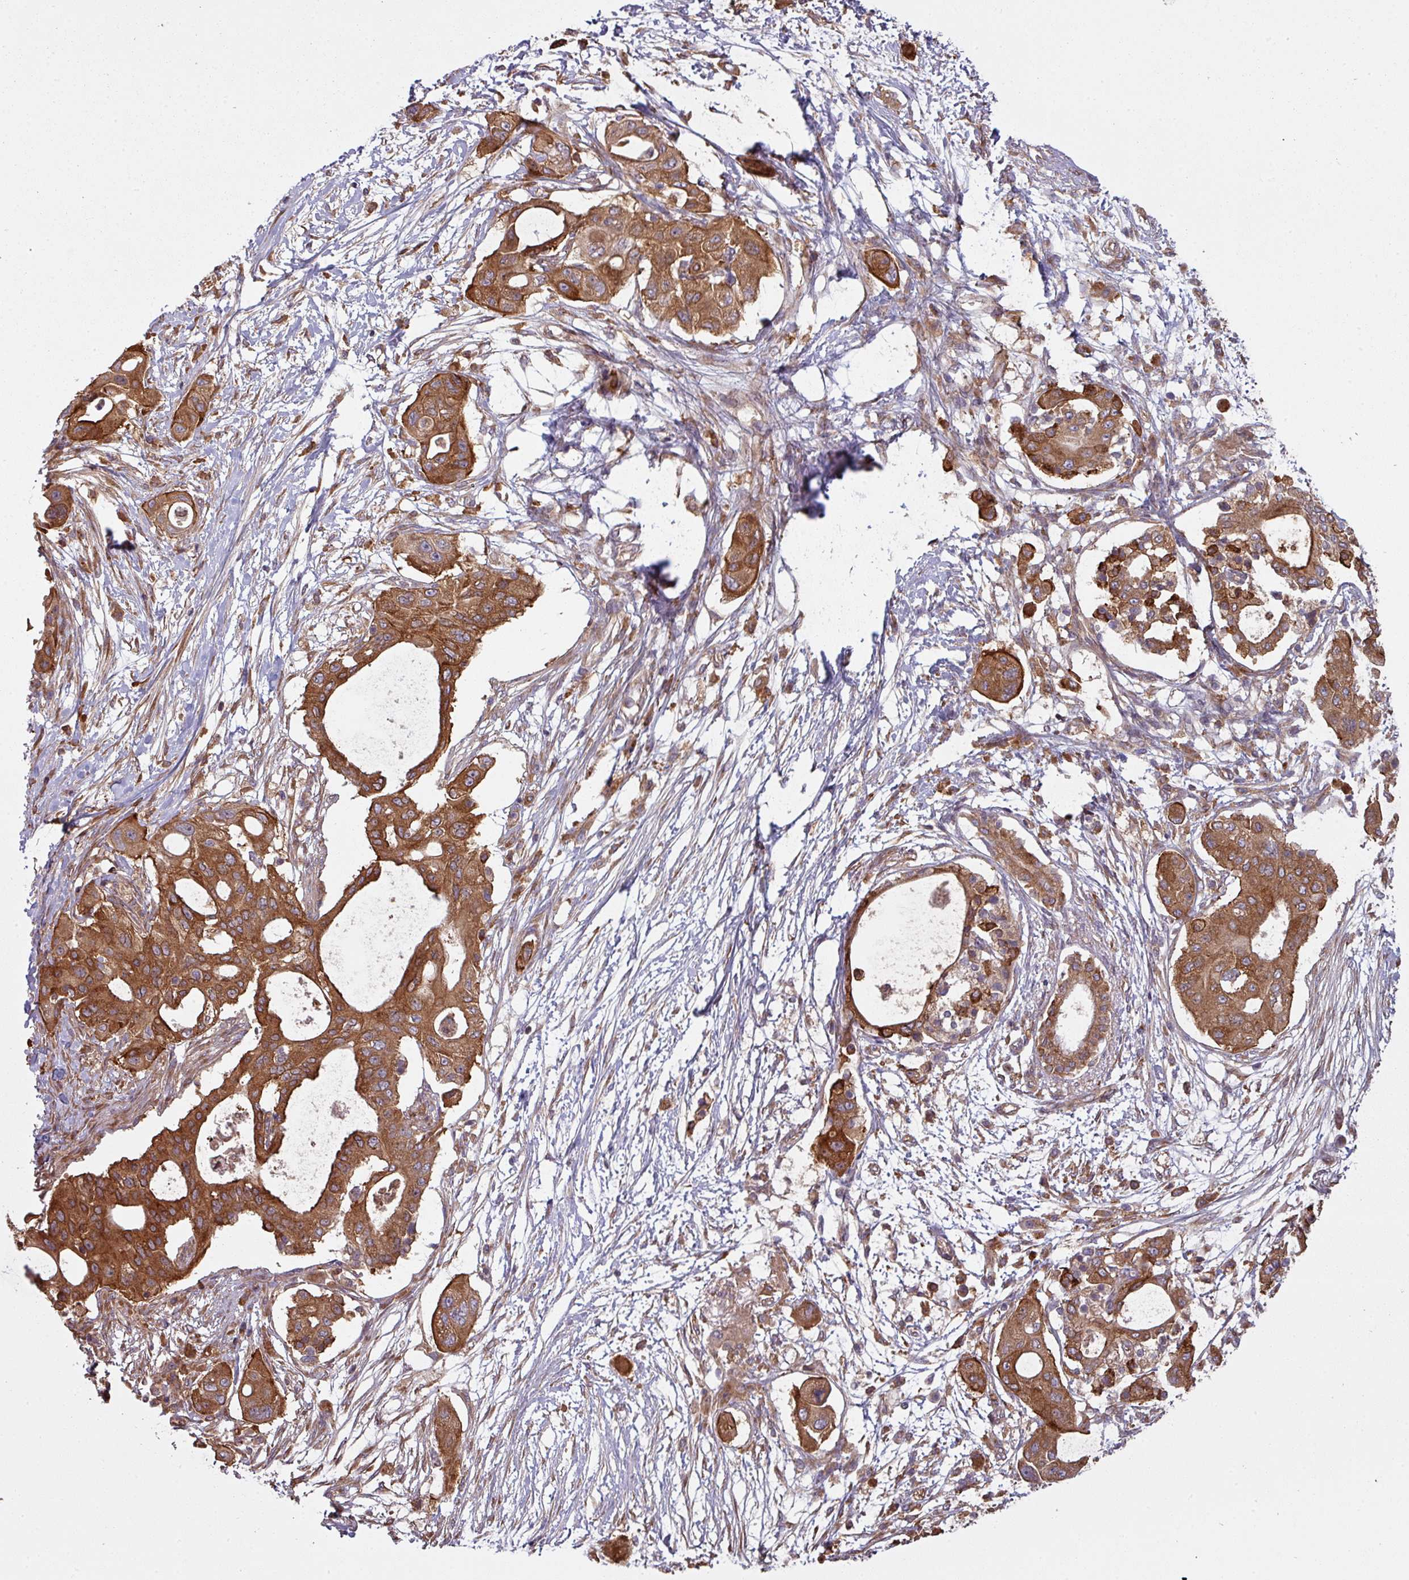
{"staining": {"intensity": "strong", "quantity": ">75%", "location": "cytoplasmic/membranous"}, "tissue": "pancreatic cancer", "cell_type": "Tumor cells", "image_type": "cancer", "snomed": [{"axis": "morphology", "description": "Adenocarcinoma, NOS"}, {"axis": "topography", "description": "Pancreas"}], "caption": "Protein staining exhibits strong cytoplasmic/membranous expression in about >75% of tumor cells in pancreatic adenocarcinoma. The protein is stained brown, and the nuclei are stained in blue (DAB IHC with brightfield microscopy, high magnification).", "gene": "SNRNP25", "patient": {"sex": "male", "age": 68}}